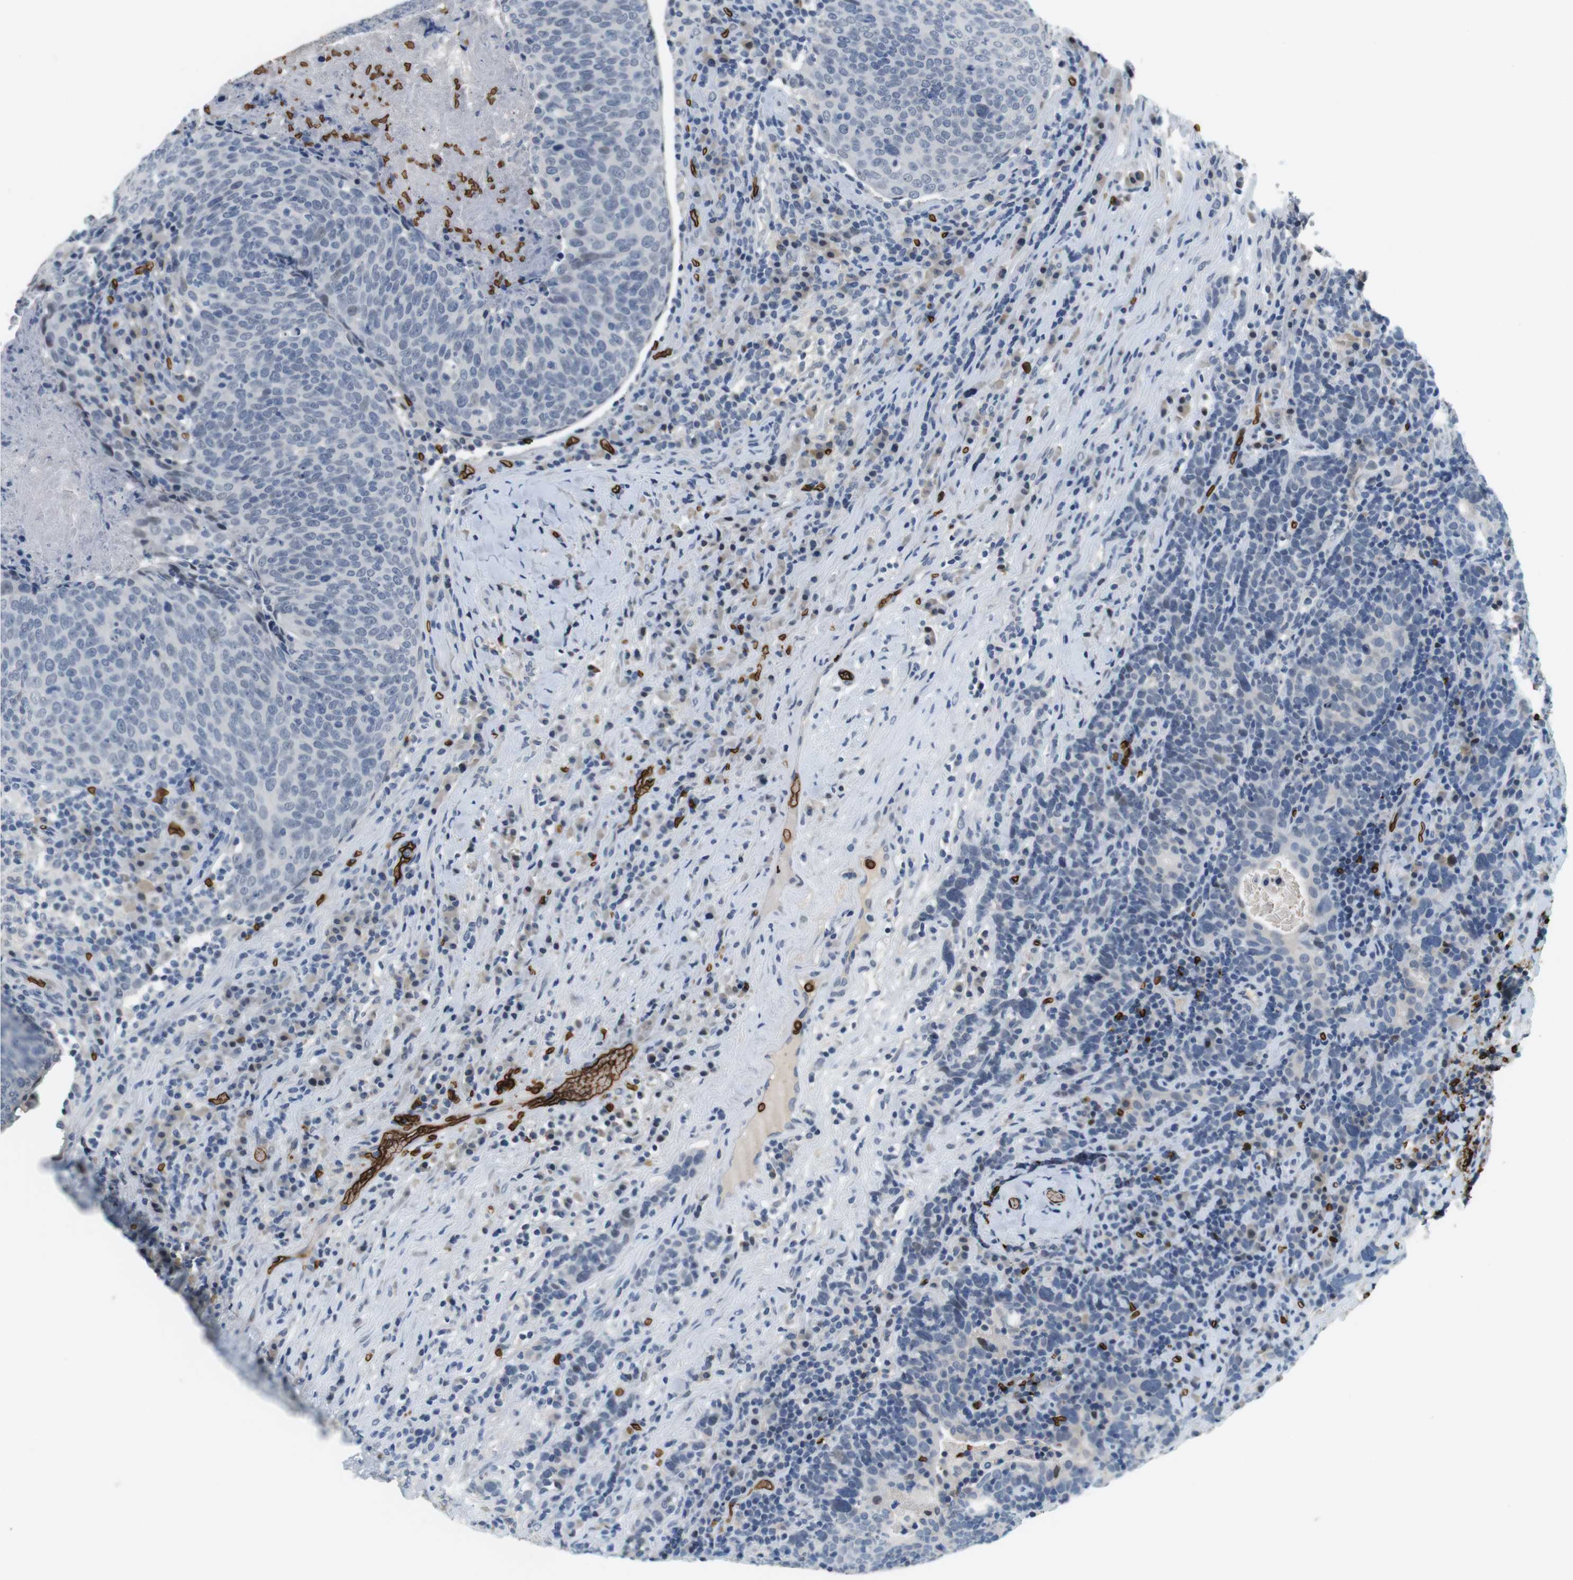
{"staining": {"intensity": "negative", "quantity": "none", "location": "none"}, "tissue": "head and neck cancer", "cell_type": "Tumor cells", "image_type": "cancer", "snomed": [{"axis": "morphology", "description": "Squamous cell carcinoma, NOS"}, {"axis": "morphology", "description": "Squamous cell carcinoma, metastatic, NOS"}, {"axis": "topography", "description": "Lymph node"}, {"axis": "topography", "description": "Head-Neck"}], "caption": "Immunohistochemistry (IHC) photomicrograph of human head and neck cancer stained for a protein (brown), which demonstrates no positivity in tumor cells. (Immunohistochemistry (IHC), brightfield microscopy, high magnification).", "gene": "SLC4A1", "patient": {"sex": "male", "age": 62}}